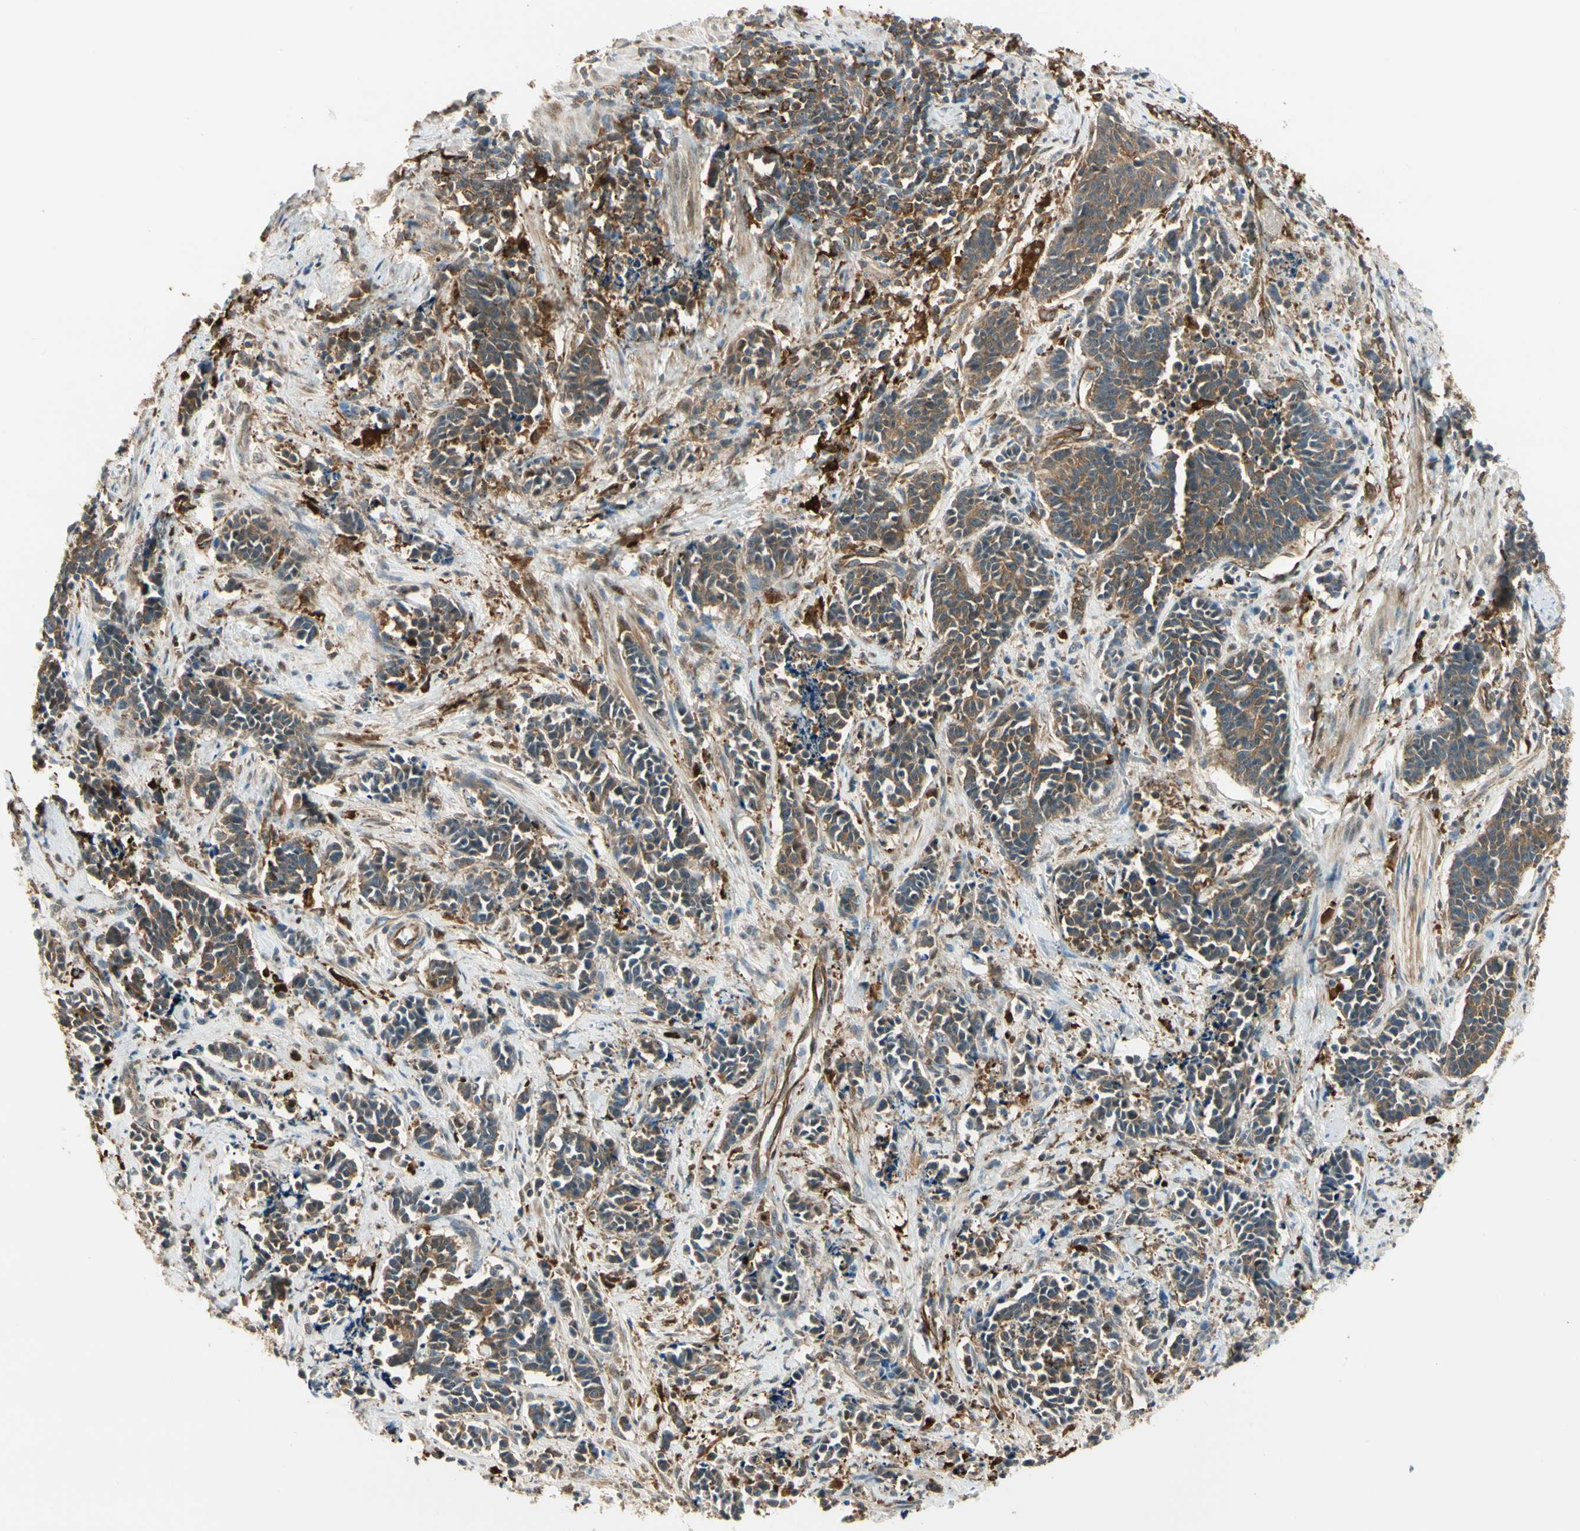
{"staining": {"intensity": "moderate", "quantity": "25%-75%", "location": "cytoplasmic/membranous"}, "tissue": "cervical cancer", "cell_type": "Tumor cells", "image_type": "cancer", "snomed": [{"axis": "morphology", "description": "Squamous cell carcinoma, NOS"}, {"axis": "topography", "description": "Cervix"}], "caption": "The photomicrograph displays a brown stain indicating the presence of a protein in the cytoplasmic/membranous of tumor cells in squamous cell carcinoma (cervical).", "gene": "FTH1", "patient": {"sex": "female", "age": 35}}